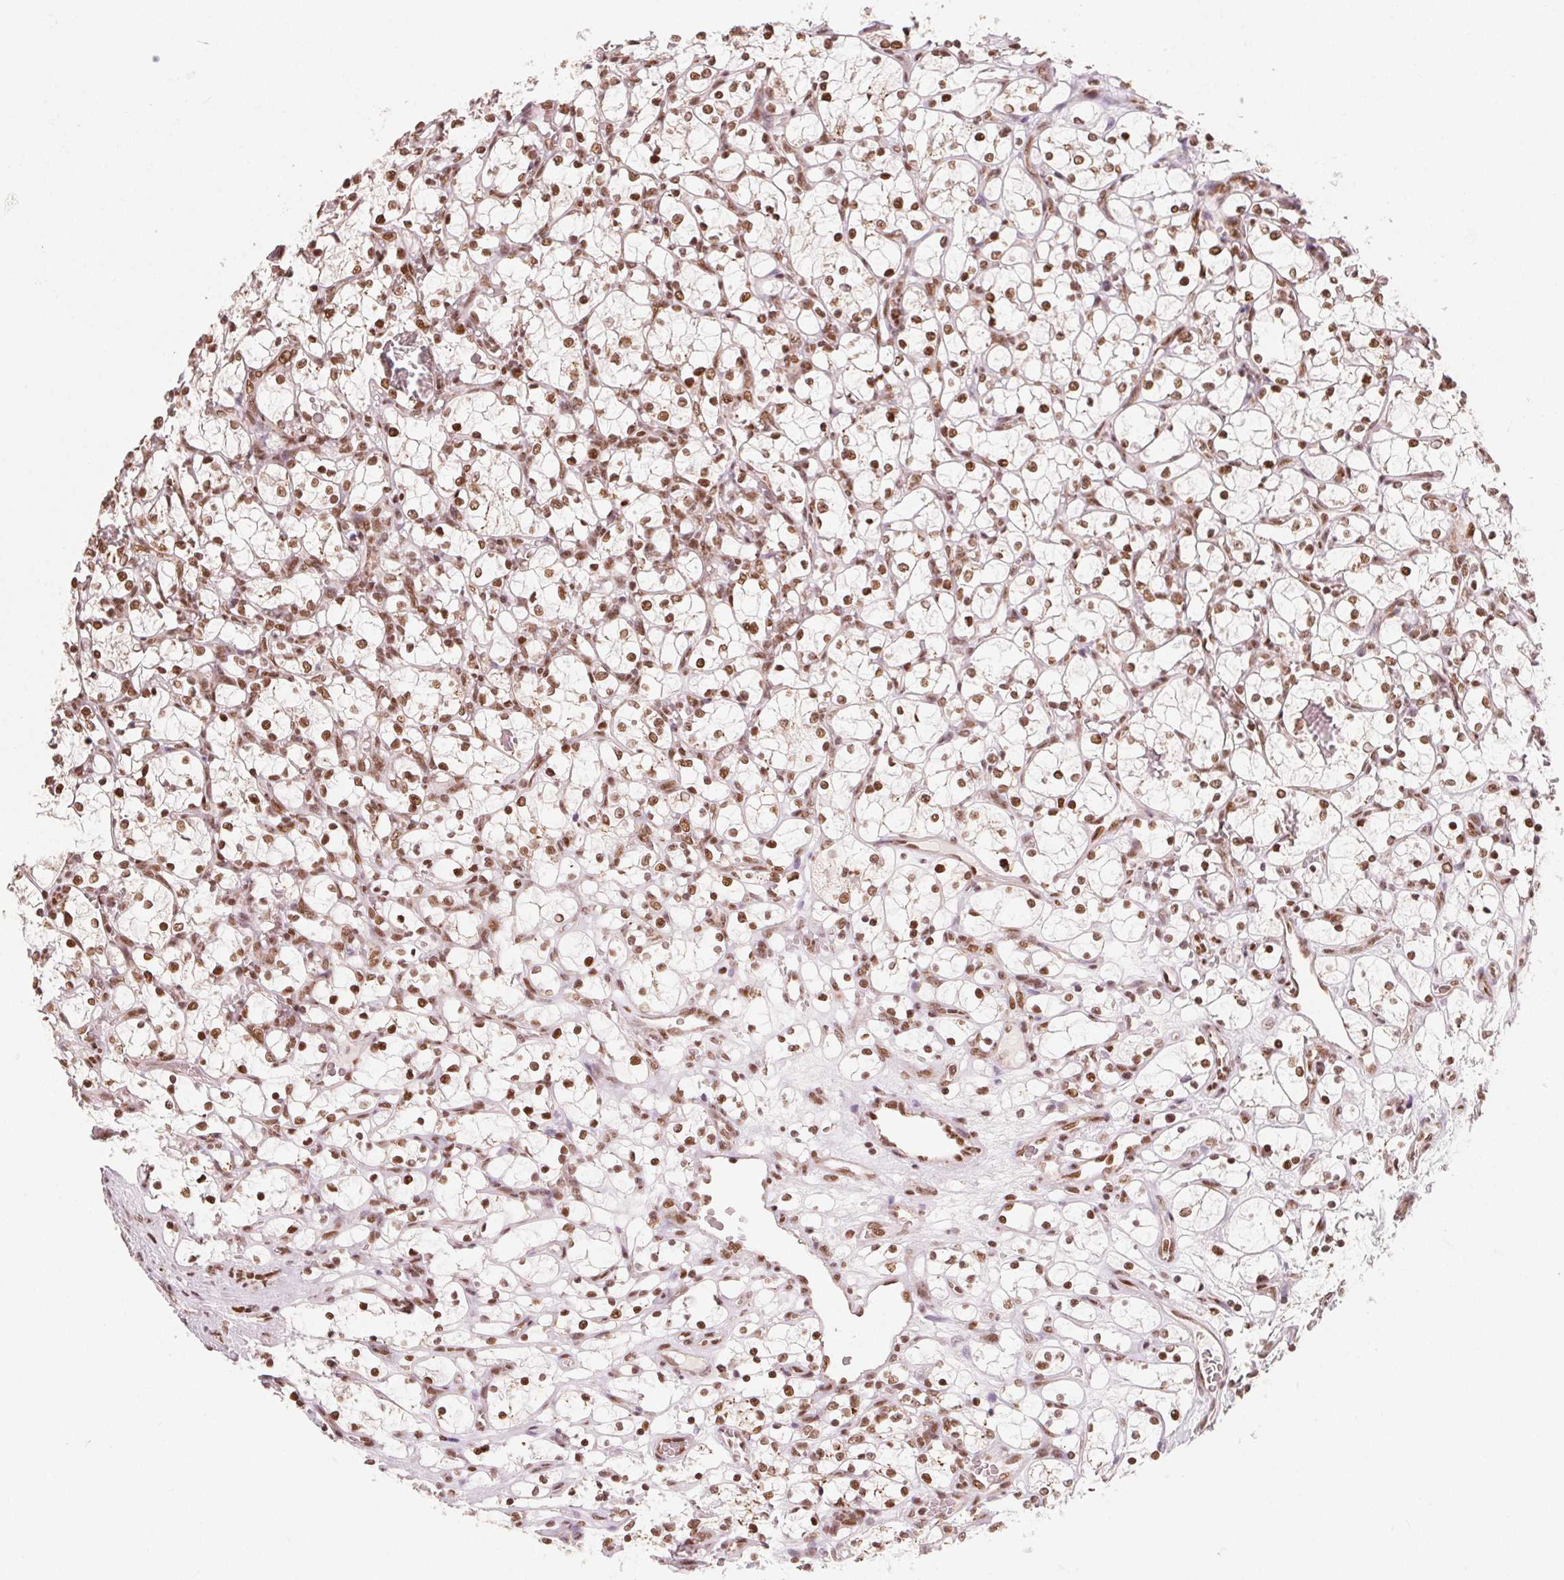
{"staining": {"intensity": "moderate", "quantity": ">75%", "location": "nuclear"}, "tissue": "renal cancer", "cell_type": "Tumor cells", "image_type": "cancer", "snomed": [{"axis": "morphology", "description": "Adenocarcinoma, NOS"}, {"axis": "topography", "description": "Kidney"}], "caption": "Protein staining of renal adenocarcinoma tissue shows moderate nuclear staining in approximately >75% of tumor cells.", "gene": "TOPORS", "patient": {"sex": "female", "age": 69}}